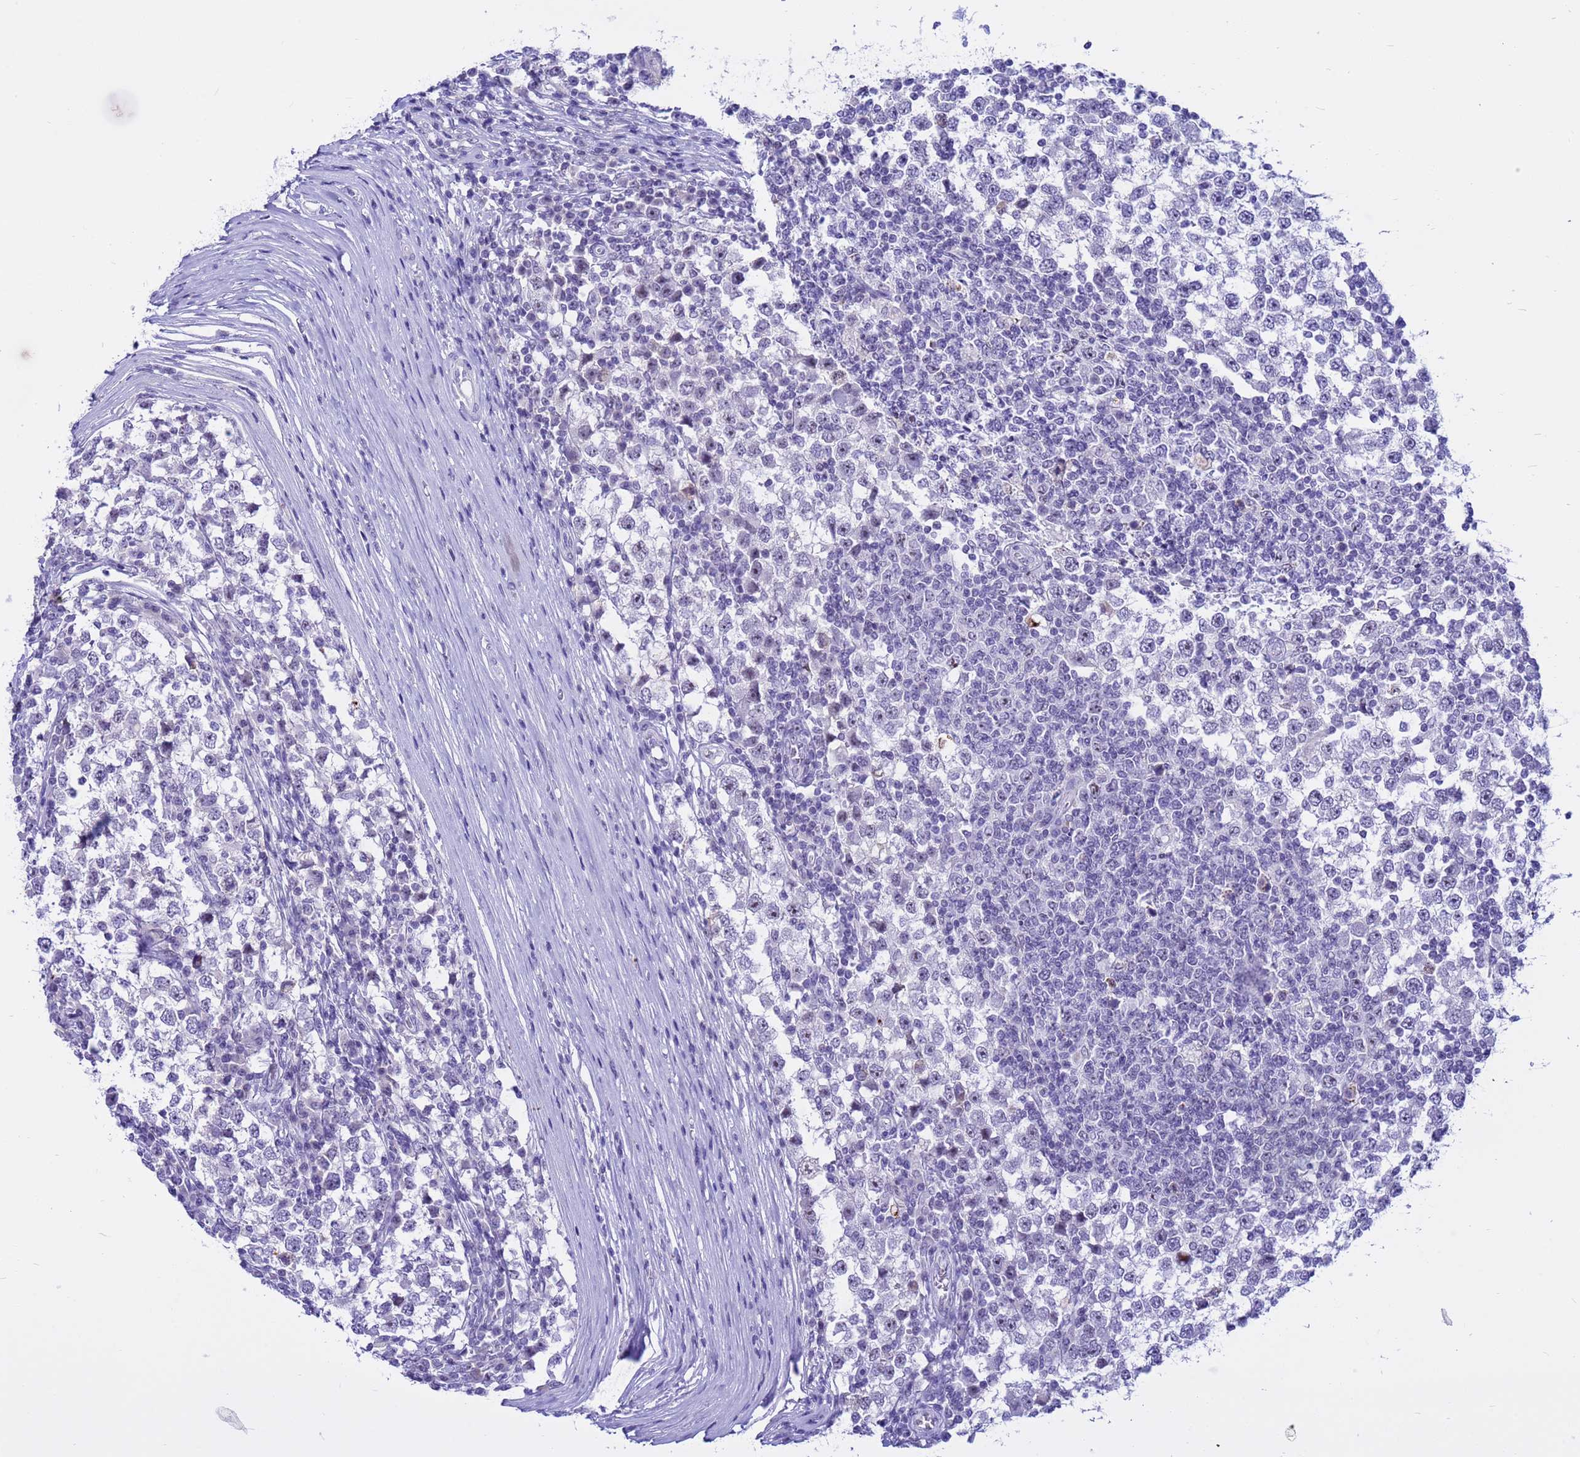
{"staining": {"intensity": "negative", "quantity": "none", "location": "none"}, "tissue": "testis cancer", "cell_type": "Tumor cells", "image_type": "cancer", "snomed": [{"axis": "morphology", "description": "Seminoma, NOS"}, {"axis": "topography", "description": "Testis"}], "caption": "There is no significant positivity in tumor cells of testis seminoma. Nuclei are stained in blue.", "gene": "DMRTC2", "patient": {"sex": "male", "age": 65}}